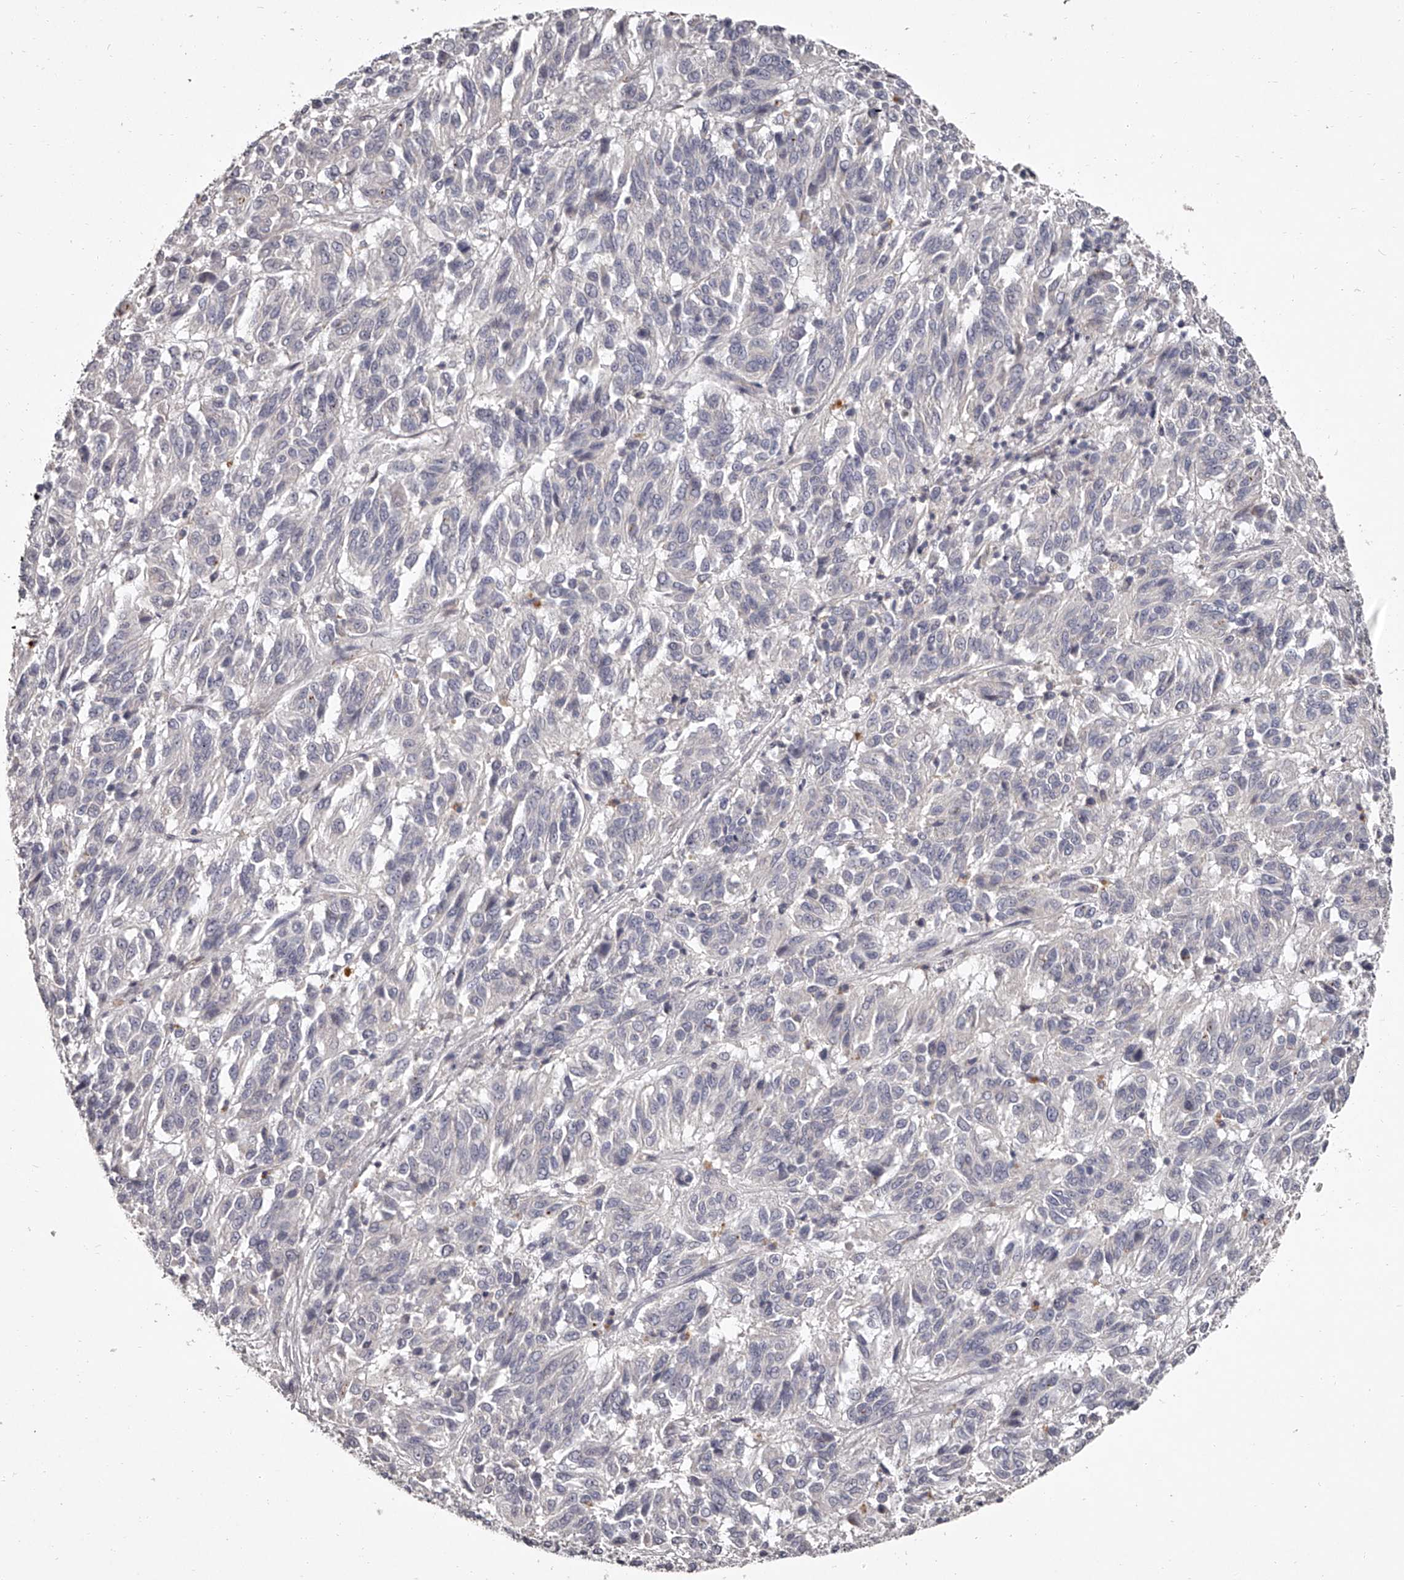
{"staining": {"intensity": "negative", "quantity": "none", "location": "none"}, "tissue": "melanoma", "cell_type": "Tumor cells", "image_type": "cancer", "snomed": [{"axis": "morphology", "description": "Malignant melanoma, Metastatic site"}, {"axis": "topography", "description": "Lung"}], "caption": "The immunohistochemistry image has no significant expression in tumor cells of malignant melanoma (metastatic site) tissue.", "gene": "NT5DC1", "patient": {"sex": "male", "age": 64}}